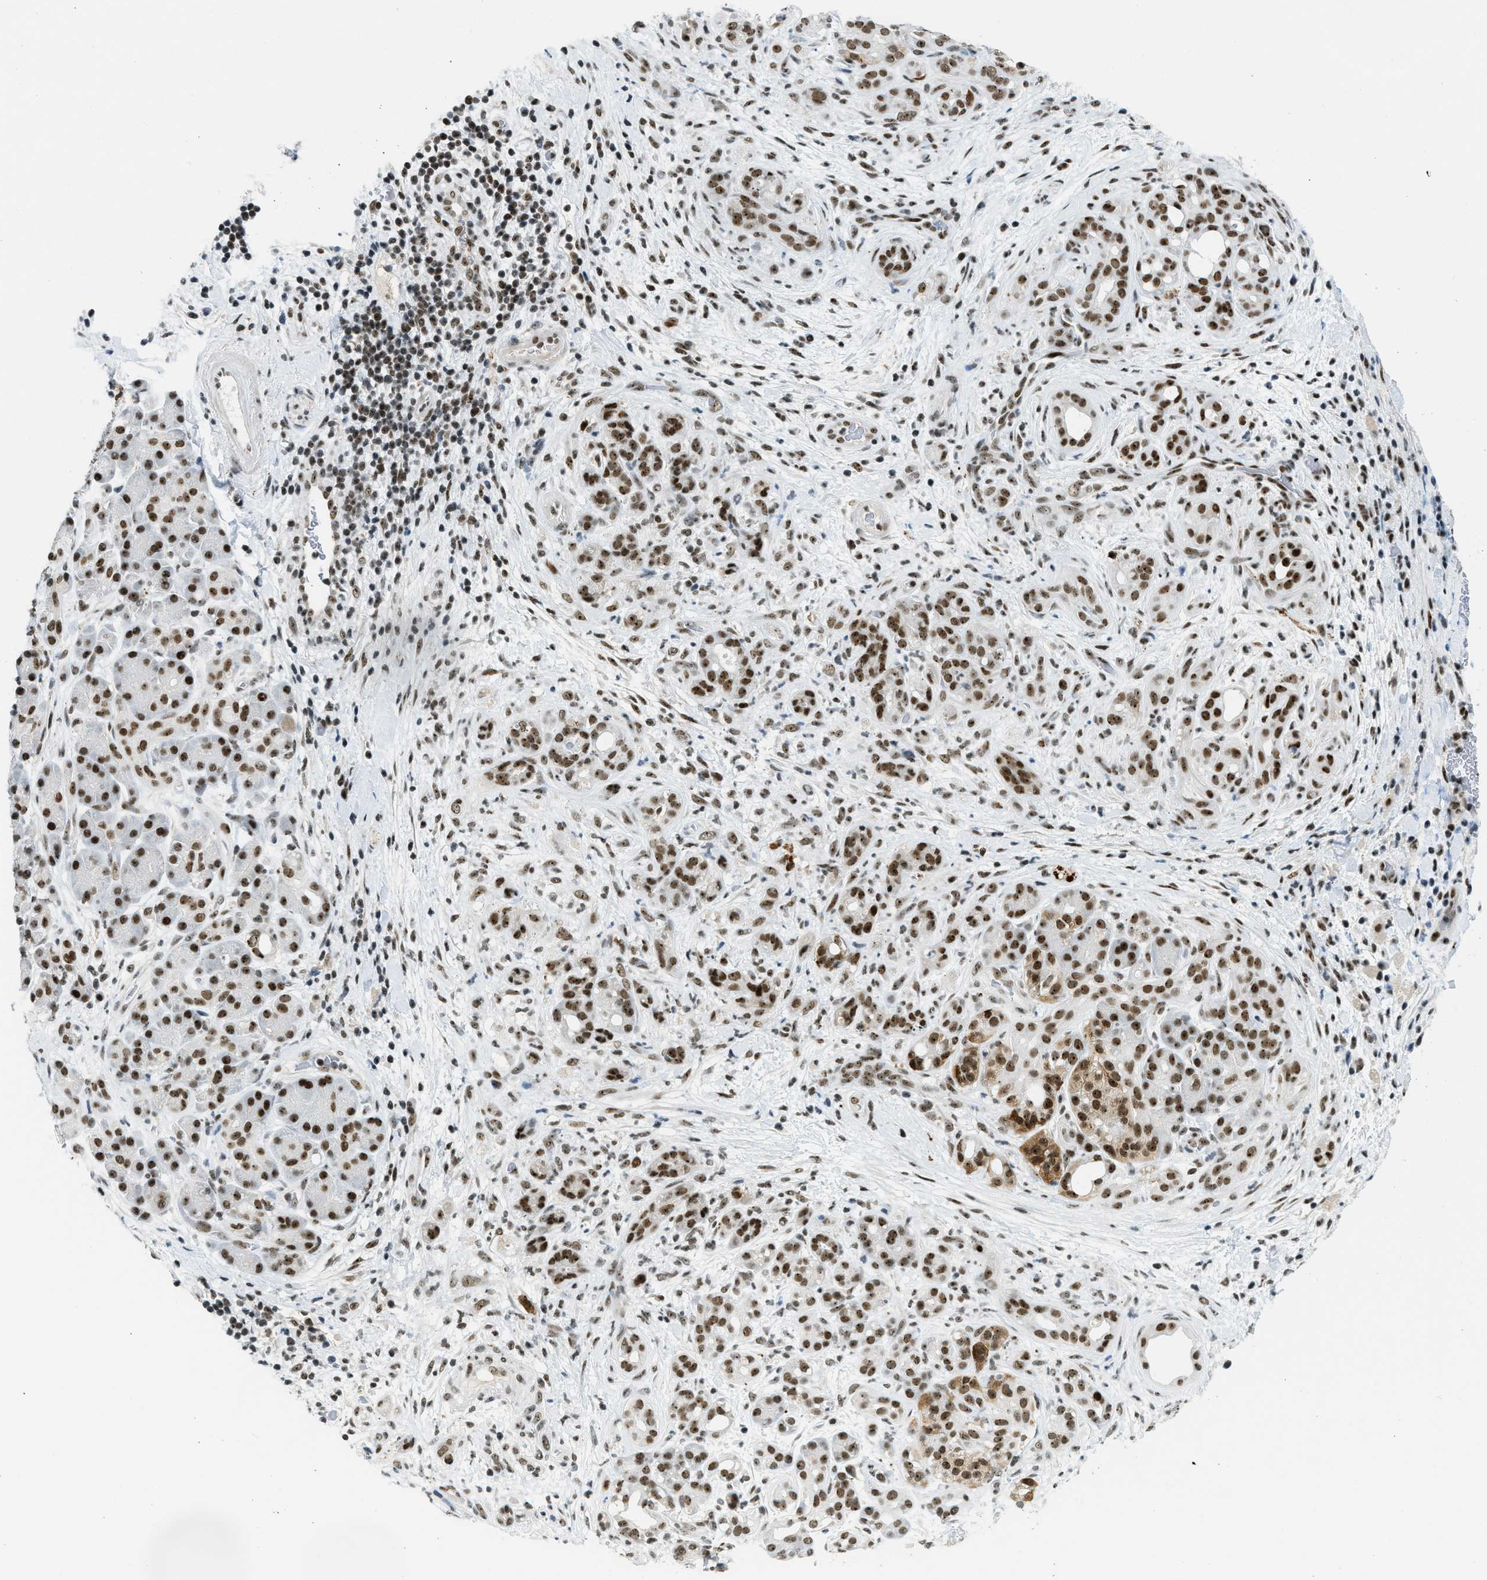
{"staining": {"intensity": "moderate", "quantity": ">75%", "location": "nuclear"}, "tissue": "pancreatic cancer", "cell_type": "Tumor cells", "image_type": "cancer", "snomed": [{"axis": "morphology", "description": "Adenocarcinoma, NOS"}, {"axis": "topography", "description": "Pancreas"}], "caption": "High-magnification brightfield microscopy of pancreatic cancer (adenocarcinoma) stained with DAB (brown) and counterstained with hematoxylin (blue). tumor cells exhibit moderate nuclear staining is present in about>75% of cells. The staining is performed using DAB brown chromogen to label protein expression. The nuclei are counter-stained blue using hematoxylin.", "gene": "URB1", "patient": {"sex": "male", "age": 55}}